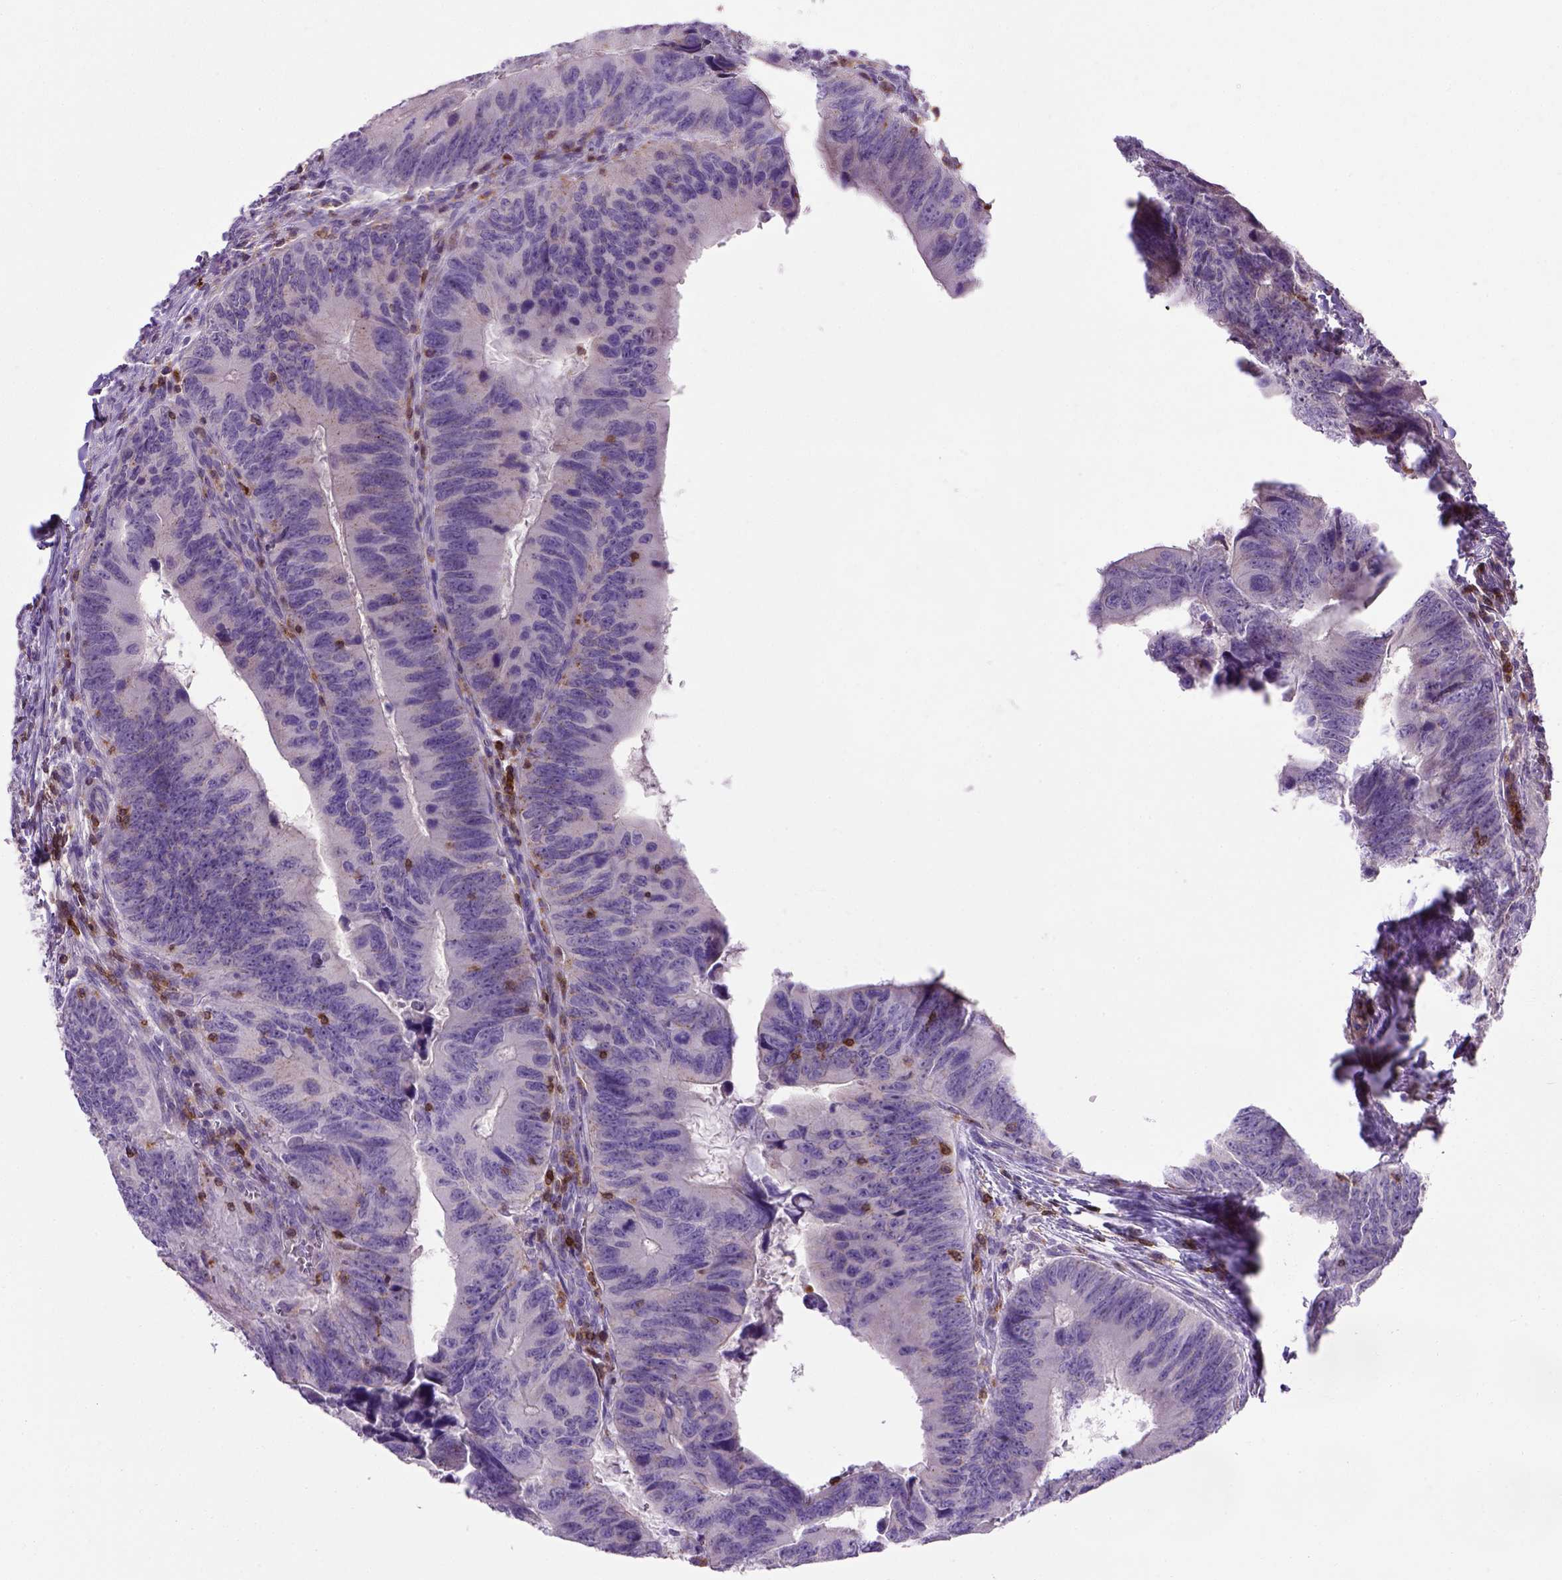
{"staining": {"intensity": "negative", "quantity": "none", "location": "none"}, "tissue": "colorectal cancer", "cell_type": "Tumor cells", "image_type": "cancer", "snomed": [{"axis": "morphology", "description": "Adenocarcinoma, NOS"}, {"axis": "topography", "description": "Colon"}], "caption": "There is no significant expression in tumor cells of colorectal cancer (adenocarcinoma).", "gene": "CD3E", "patient": {"sex": "female", "age": 82}}